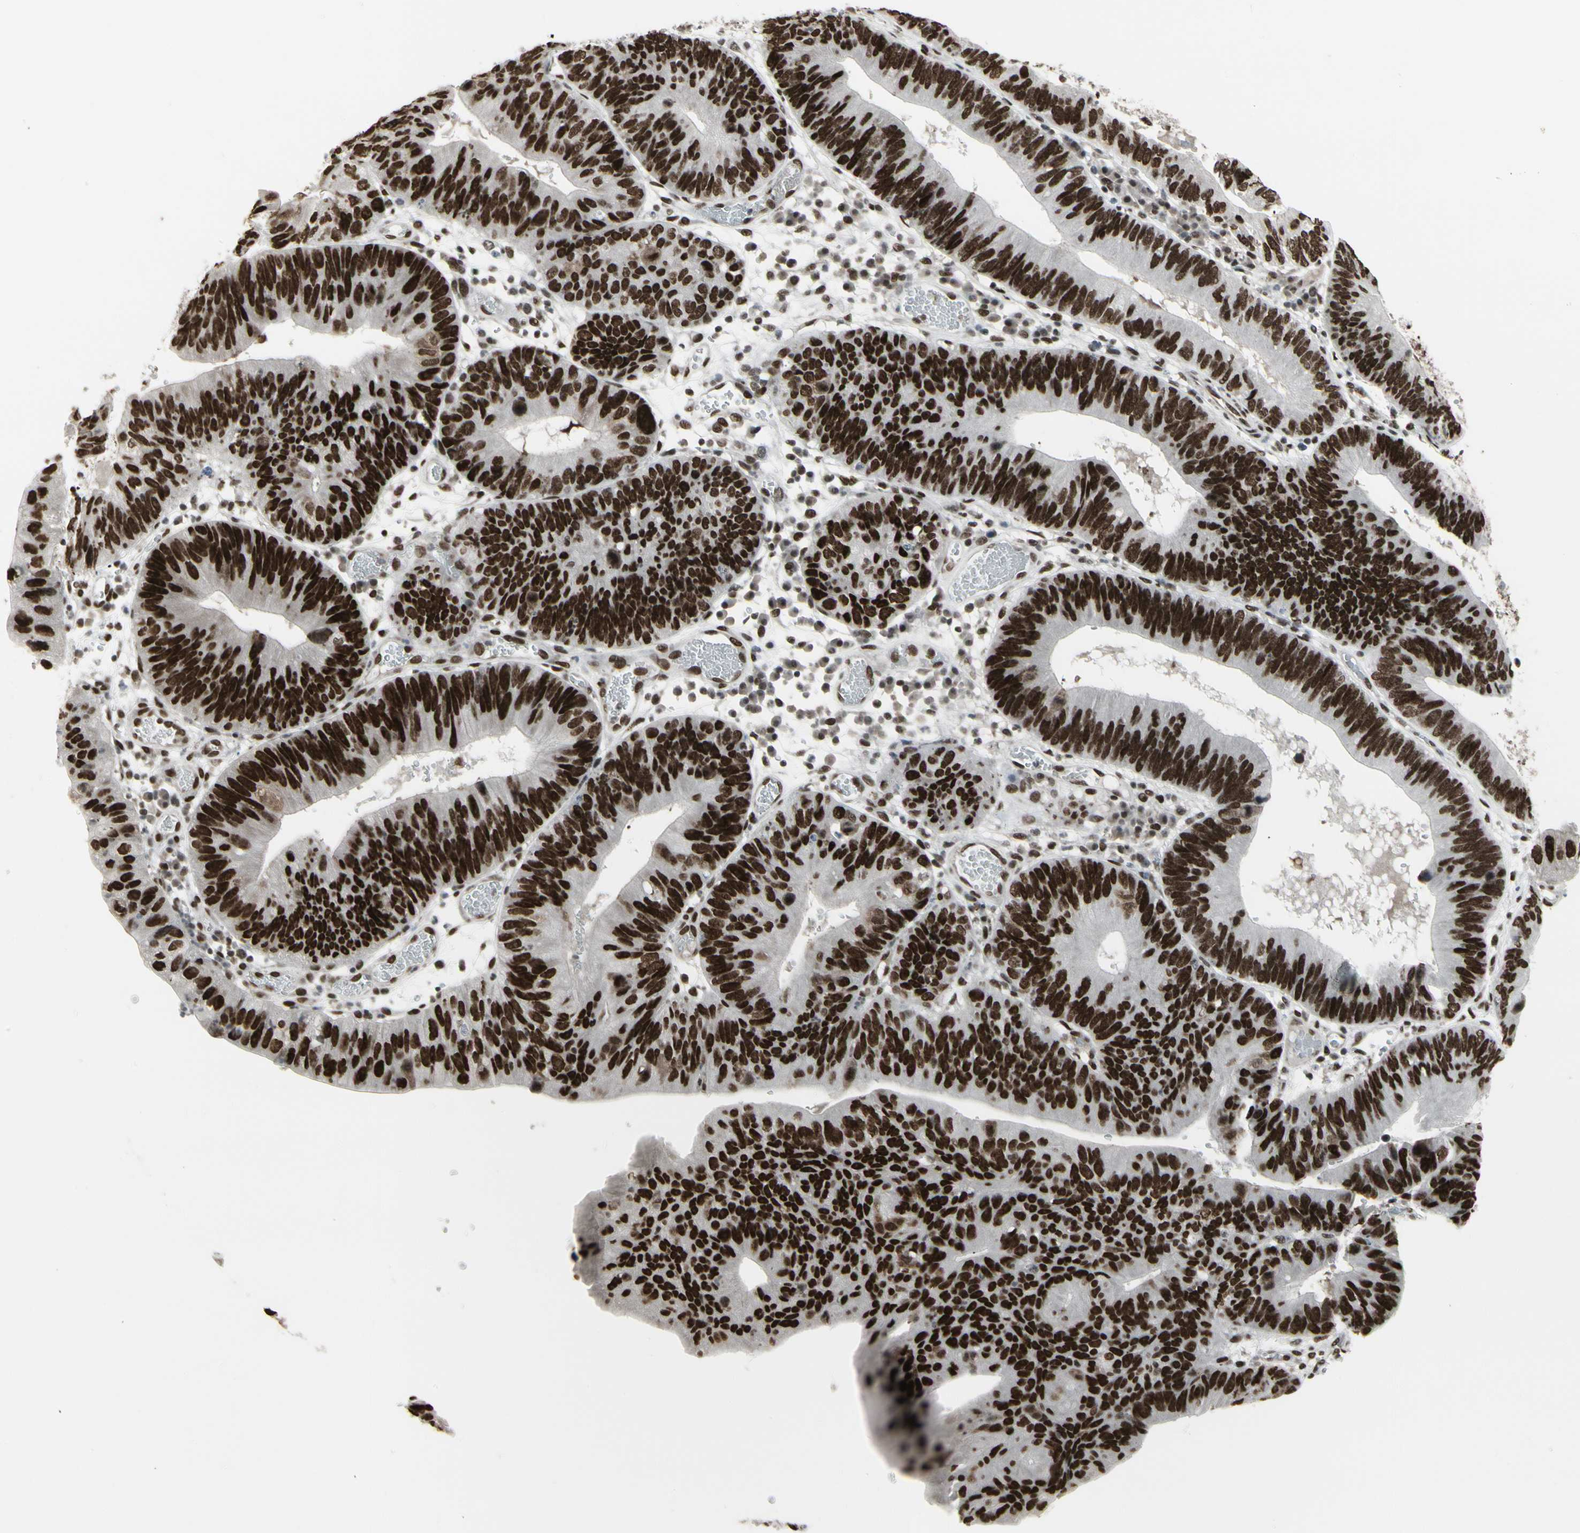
{"staining": {"intensity": "strong", "quantity": ">75%", "location": "nuclear"}, "tissue": "stomach cancer", "cell_type": "Tumor cells", "image_type": "cancer", "snomed": [{"axis": "morphology", "description": "Adenocarcinoma, NOS"}, {"axis": "topography", "description": "Stomach"}], "caption": "About >75% of tumor cells in adenocarcinoma (stomach) exhibit strong nuclear protein positivity as visualized by brown immunohistochemical staining.", "gene": "HMG20A", "patient": {"sex": "male", "age": 59}}